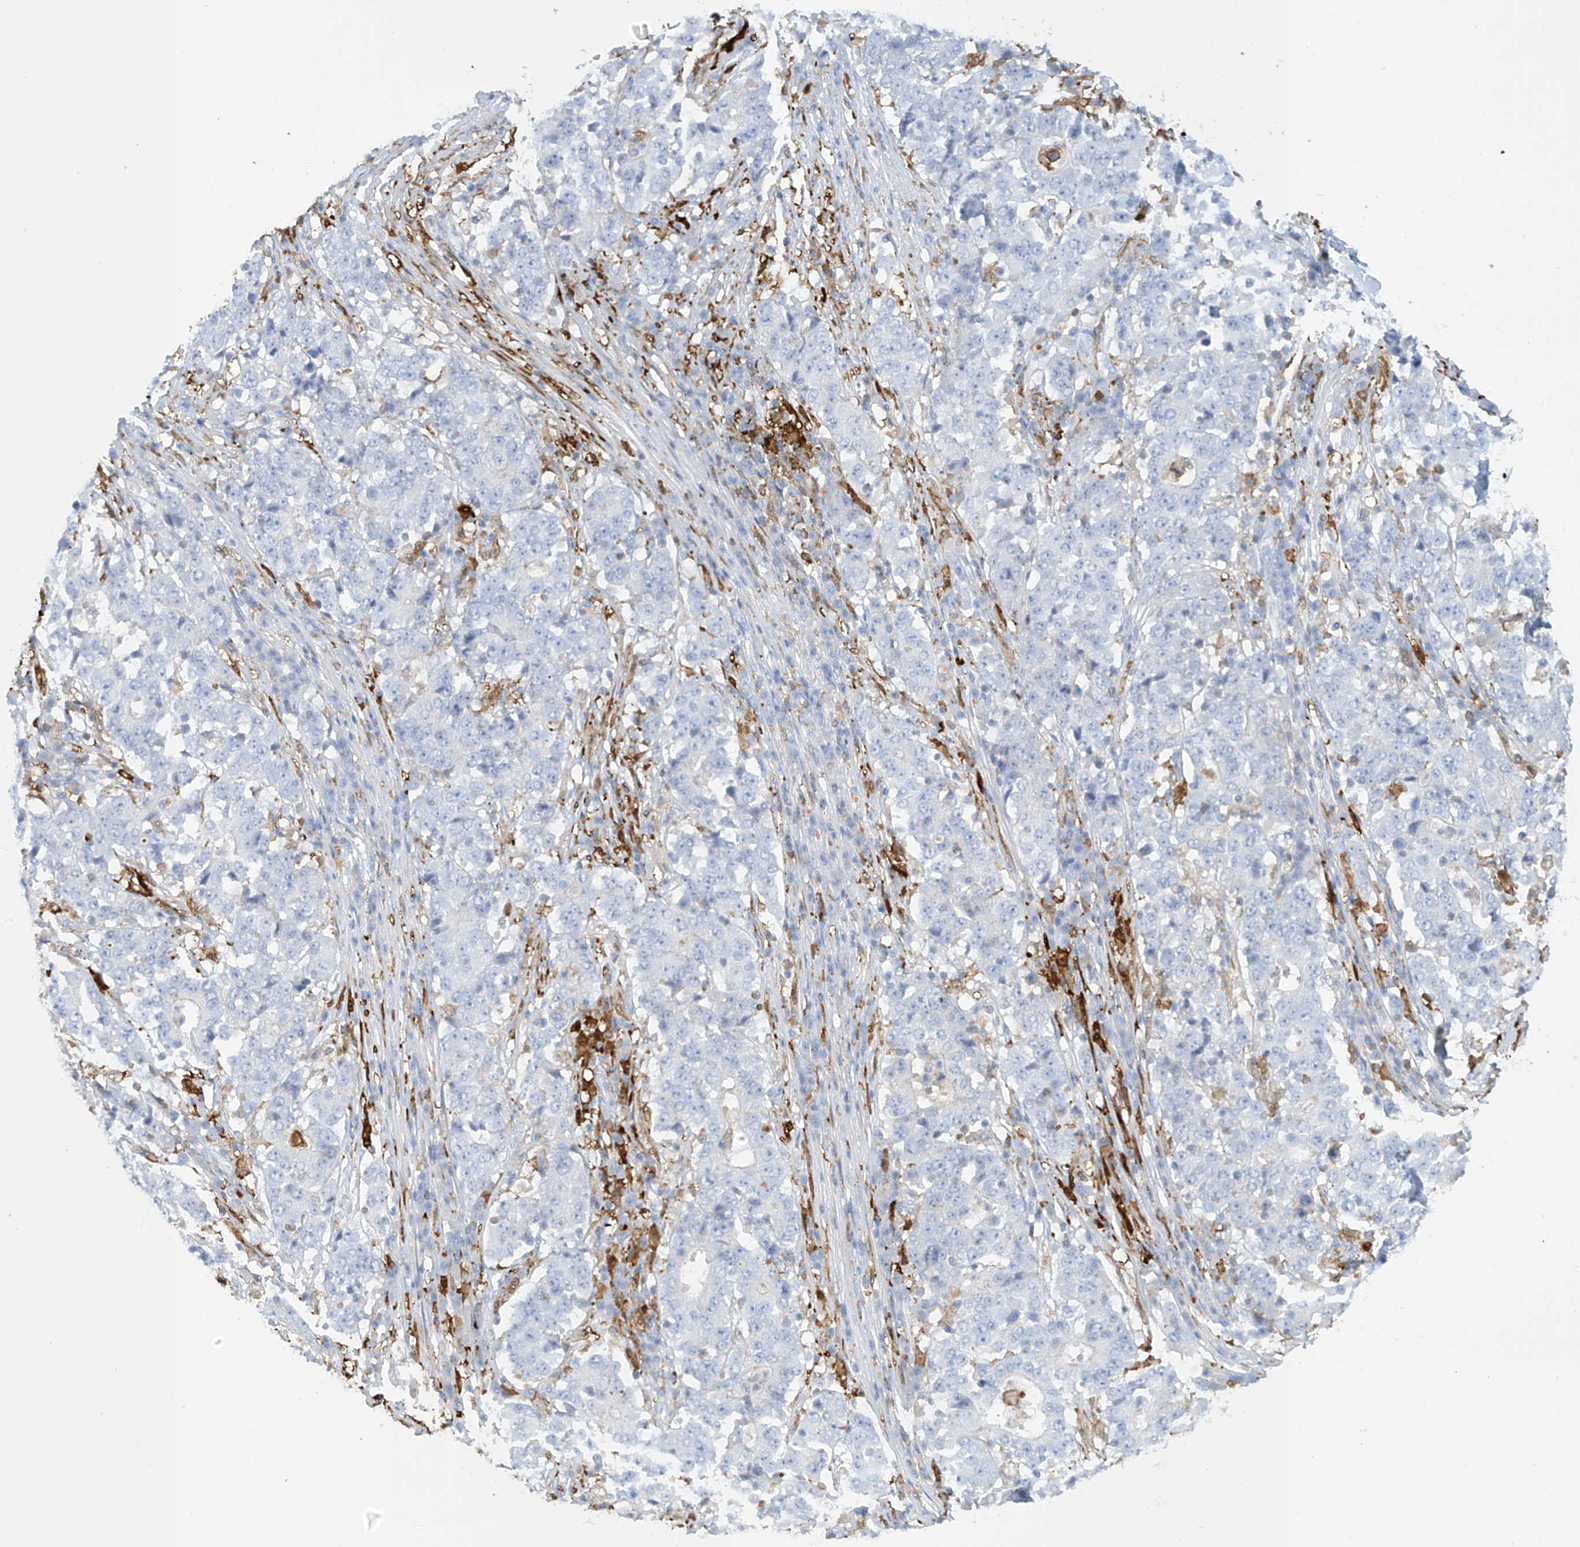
{"staining": {"intensity": "negative", "quantity": "none", "location": "none"}, "tissue": "stomach cancer", "cell_type": "Tumor cells", "image_type": "cancer", "snomed": [{"axis": "morphology", "description": "Adenocarcinoma, NOS"}, {"axis": "topography", "description": "Stomach"}], "caption": "Micrograph shows no significant protein expression in tumor cells of stomach cancer (adenocarcinoma). (DAB (3,3'-diaminobenzidine) IHC with hematoxylin counter stain).", "gene": "TRMT2B", "patient": {"sex": "male", "age": 59}}